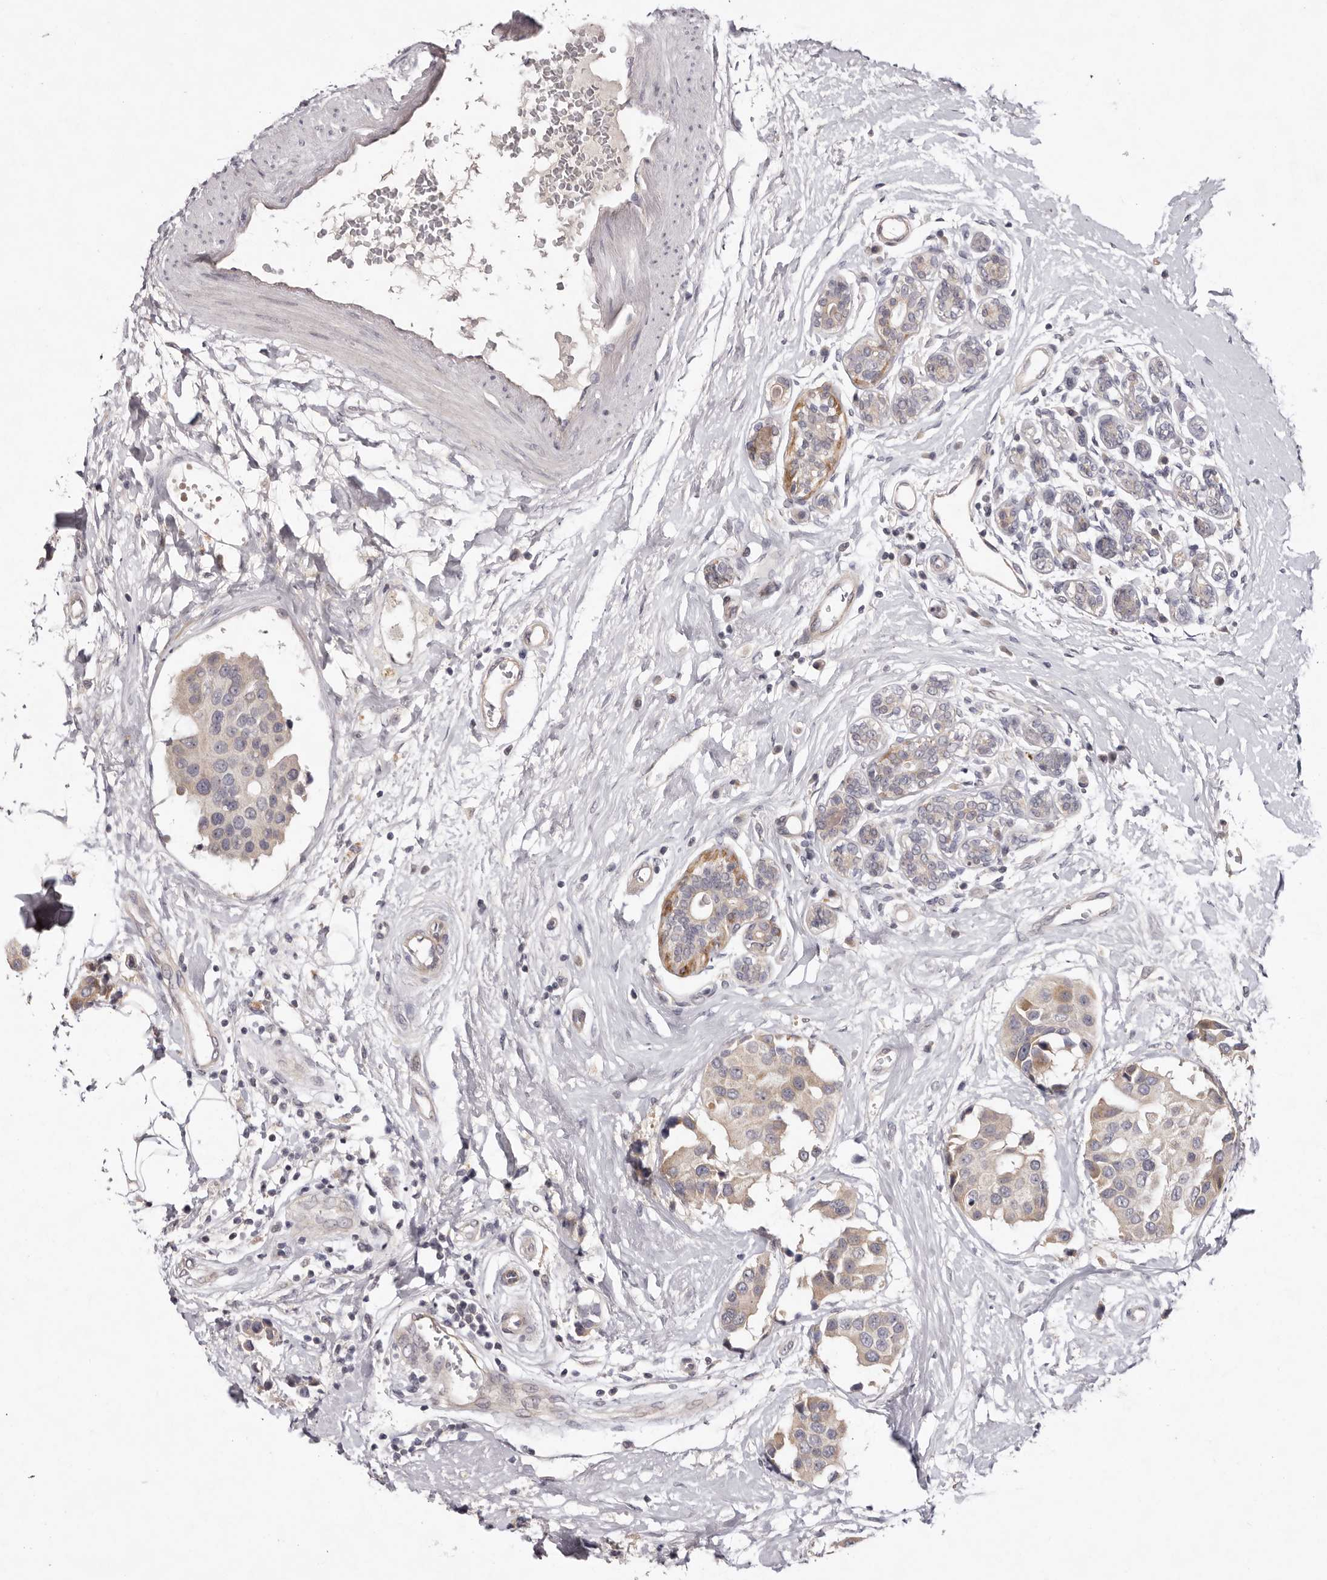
{"staining": {"intensity": "weak", "quantity": "25%-75%", "location": "cytoplasmic/membranous"}, "tissue": "breast cancer", "cell_type": "Tumor cells", "image_type": "cancer", "snomed": [{"axis": "morphology", "description": "Normal tissue, NOS"}, {"axis": "morphology", "description": "Duct carcinoma"}, {"axis": "topography", "description": "Breast"}], "caption": "Human breast cancer stained with a brown dye displays weak cytoplasmic/membranous positive positivity in approximately 25%-75% of tumor cells.", "gene": "GARNL3", "patient": {"sex": "female", "age": 39}}